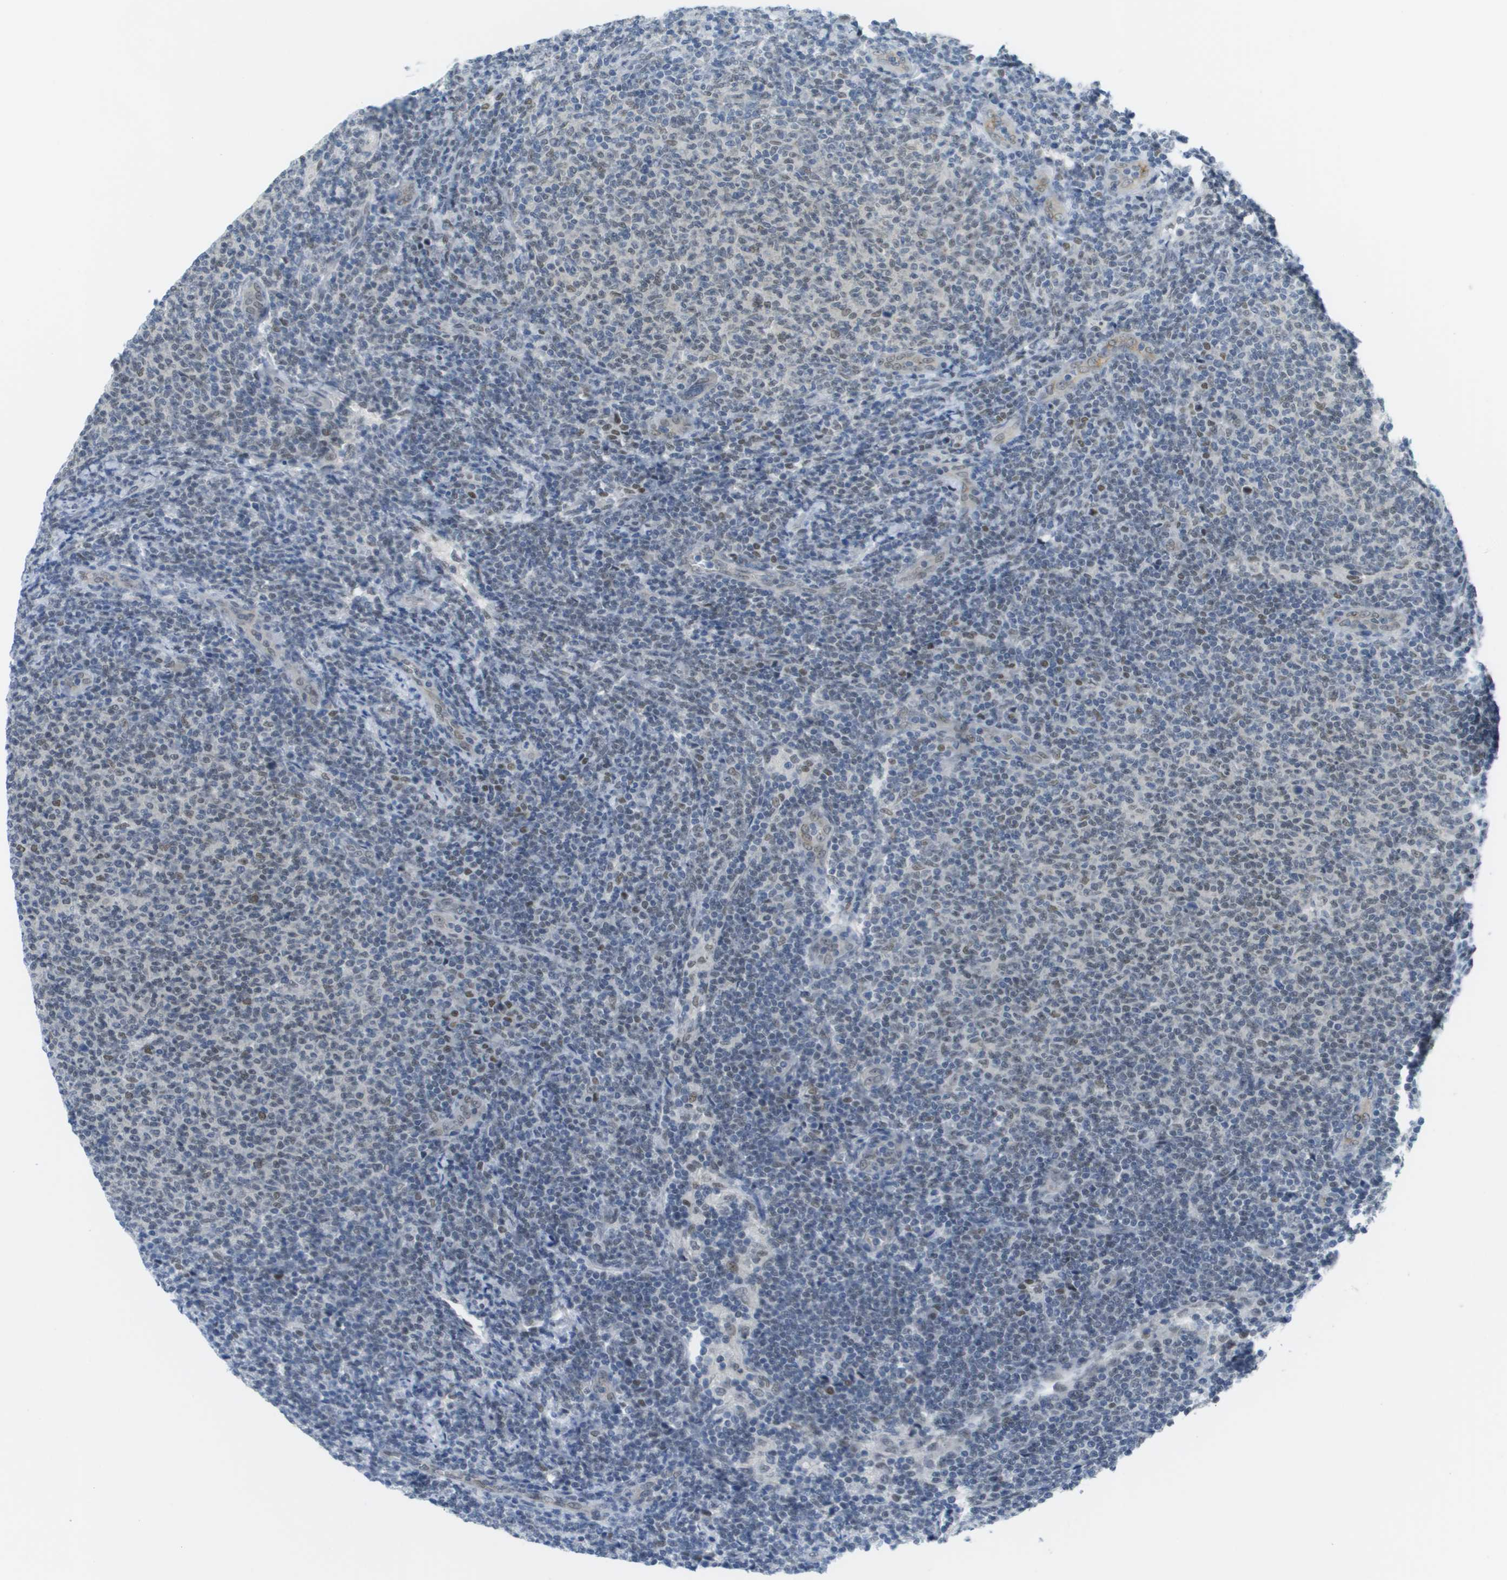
{"staining": {"intensity": "weak", "quantity": "25%-75%", "location": "nuclear"}, "tissue": "lymphoma", "cell_type": "Tumor cells", "image_type": "cancer", "snomed": [{"axis": "morphology", "description": "Malignant lymphoma, non-Hodgkin's type, Low grade"}, {"axis": "topography", "description": "Lymph node"}], "caption": "A high-resolution micrograph shows immunohistochemistry (IHC) staining of malignant lymphoma, non-Hodgkin's type (low-grade), which reveals weak nuclear positivity in approximately 25%-75% of tumor cells. Using DAB (brown) and hematoxylin (blue) stains, captured at high magnification using brightfield microscopy.", "gene": "ARID1B", "patient": {"sex": "male", "age": 66}}